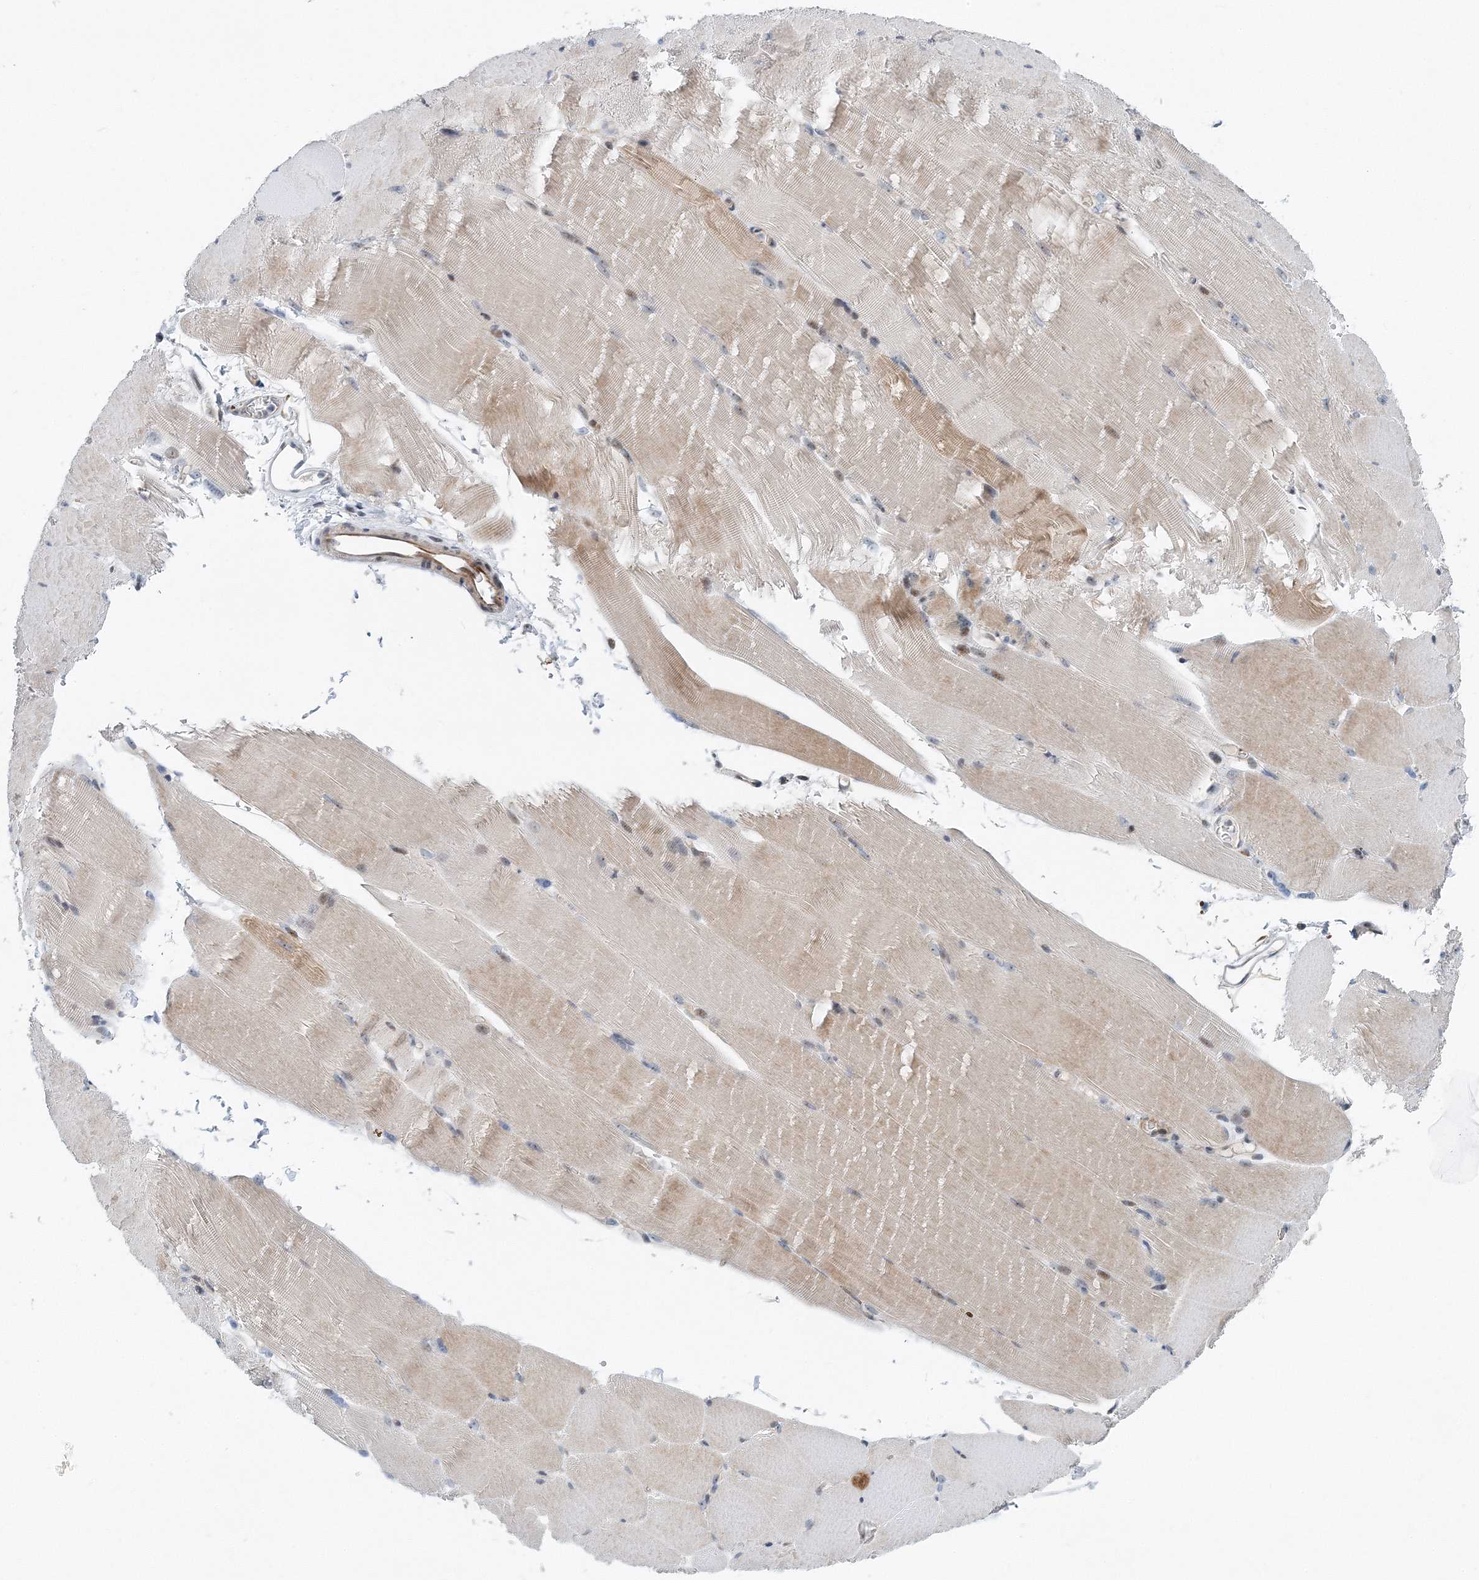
{"staining": {"intensity": "weak", "quantity": "25%-75%", "location": "cytoplasmic/membranous"}, "tissue": "skeletal muscle", "cell_type": "Myocytes", "image_type": "normal", "snomed": [{"axis": "morphology", "description": "Normal tissue, NOS"}, {"axis": "topography", "description": "Skeletal muscle"}, {"axis": "topography", "description": "Parathyroid gland"}], "caption": "Immunohistochemical staining of unremarkable human skeletal muscle displays weak cytoplasmic/membranous protein staining in about 25%-75% of myocytes. Using DAB (3,3'-diaminobenzidine) (brown) and hematoxylin (blue) stains, captured at high magnification using brightfield microscopy.", "gene": "UIMC1", "patient": {"sex": "female", "age": 37}}